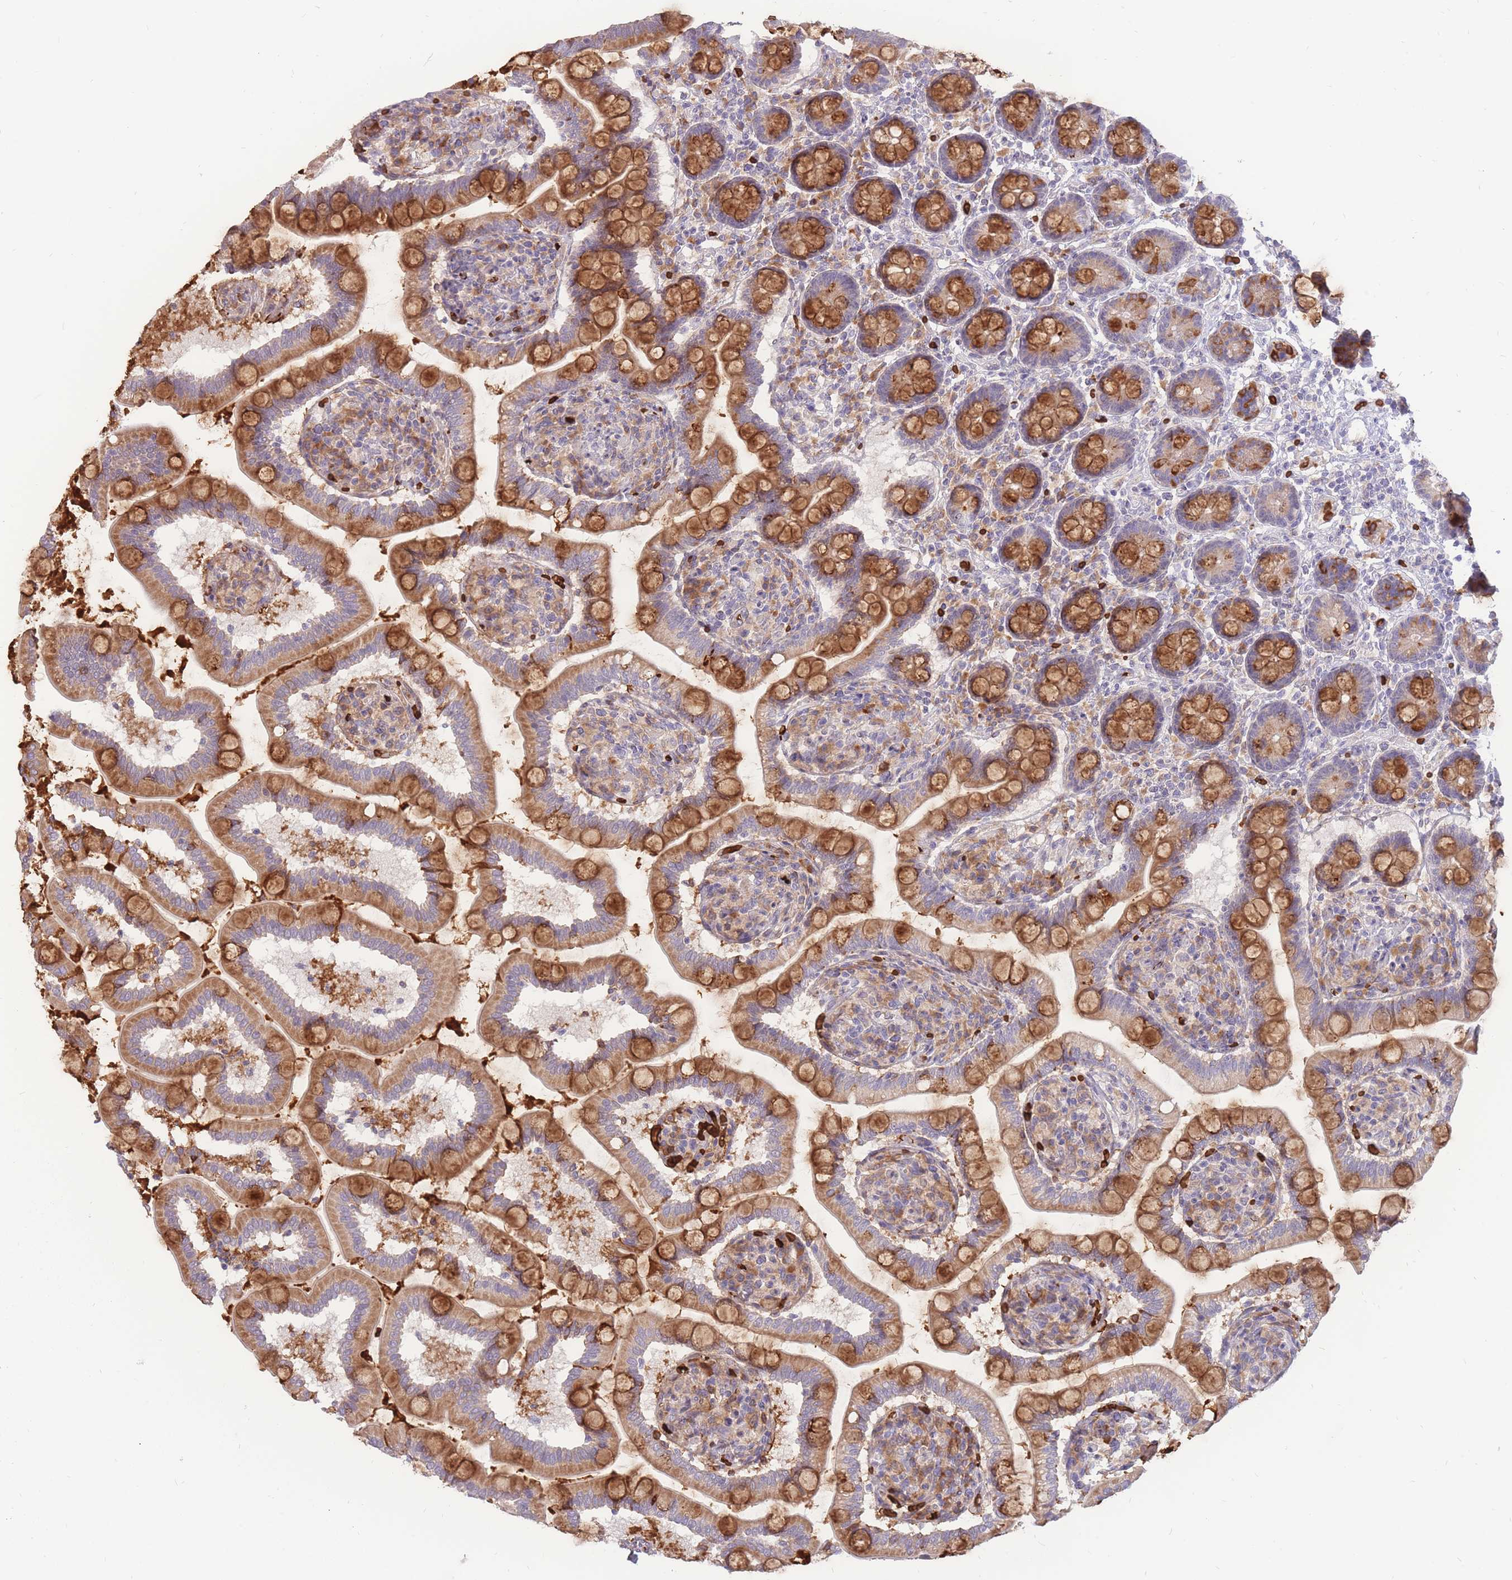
{"staining": {"intensity": "moderate", "quantity": "25%-75%", "location": "cytoplasmic/membranous"}, "tissue": "small intestine", "cell_type": "Glandular cells", "image_type": "normal", "snomed": [{"axis": "morphology", "description": "Normal tissue, NOS"}, {"axis": "topography", "description": "Small intestine"}], "caption": "Immunohistochemistry (IHC) micrograph of normal human small intestine stained for a protein (brown), which reveals medium levels of moderate cytoplasmic/membranous positivity in about 25%-75% of glandular cells.", "gene": "ATP10D", "patient": {"sex": "female", "age": 64}}